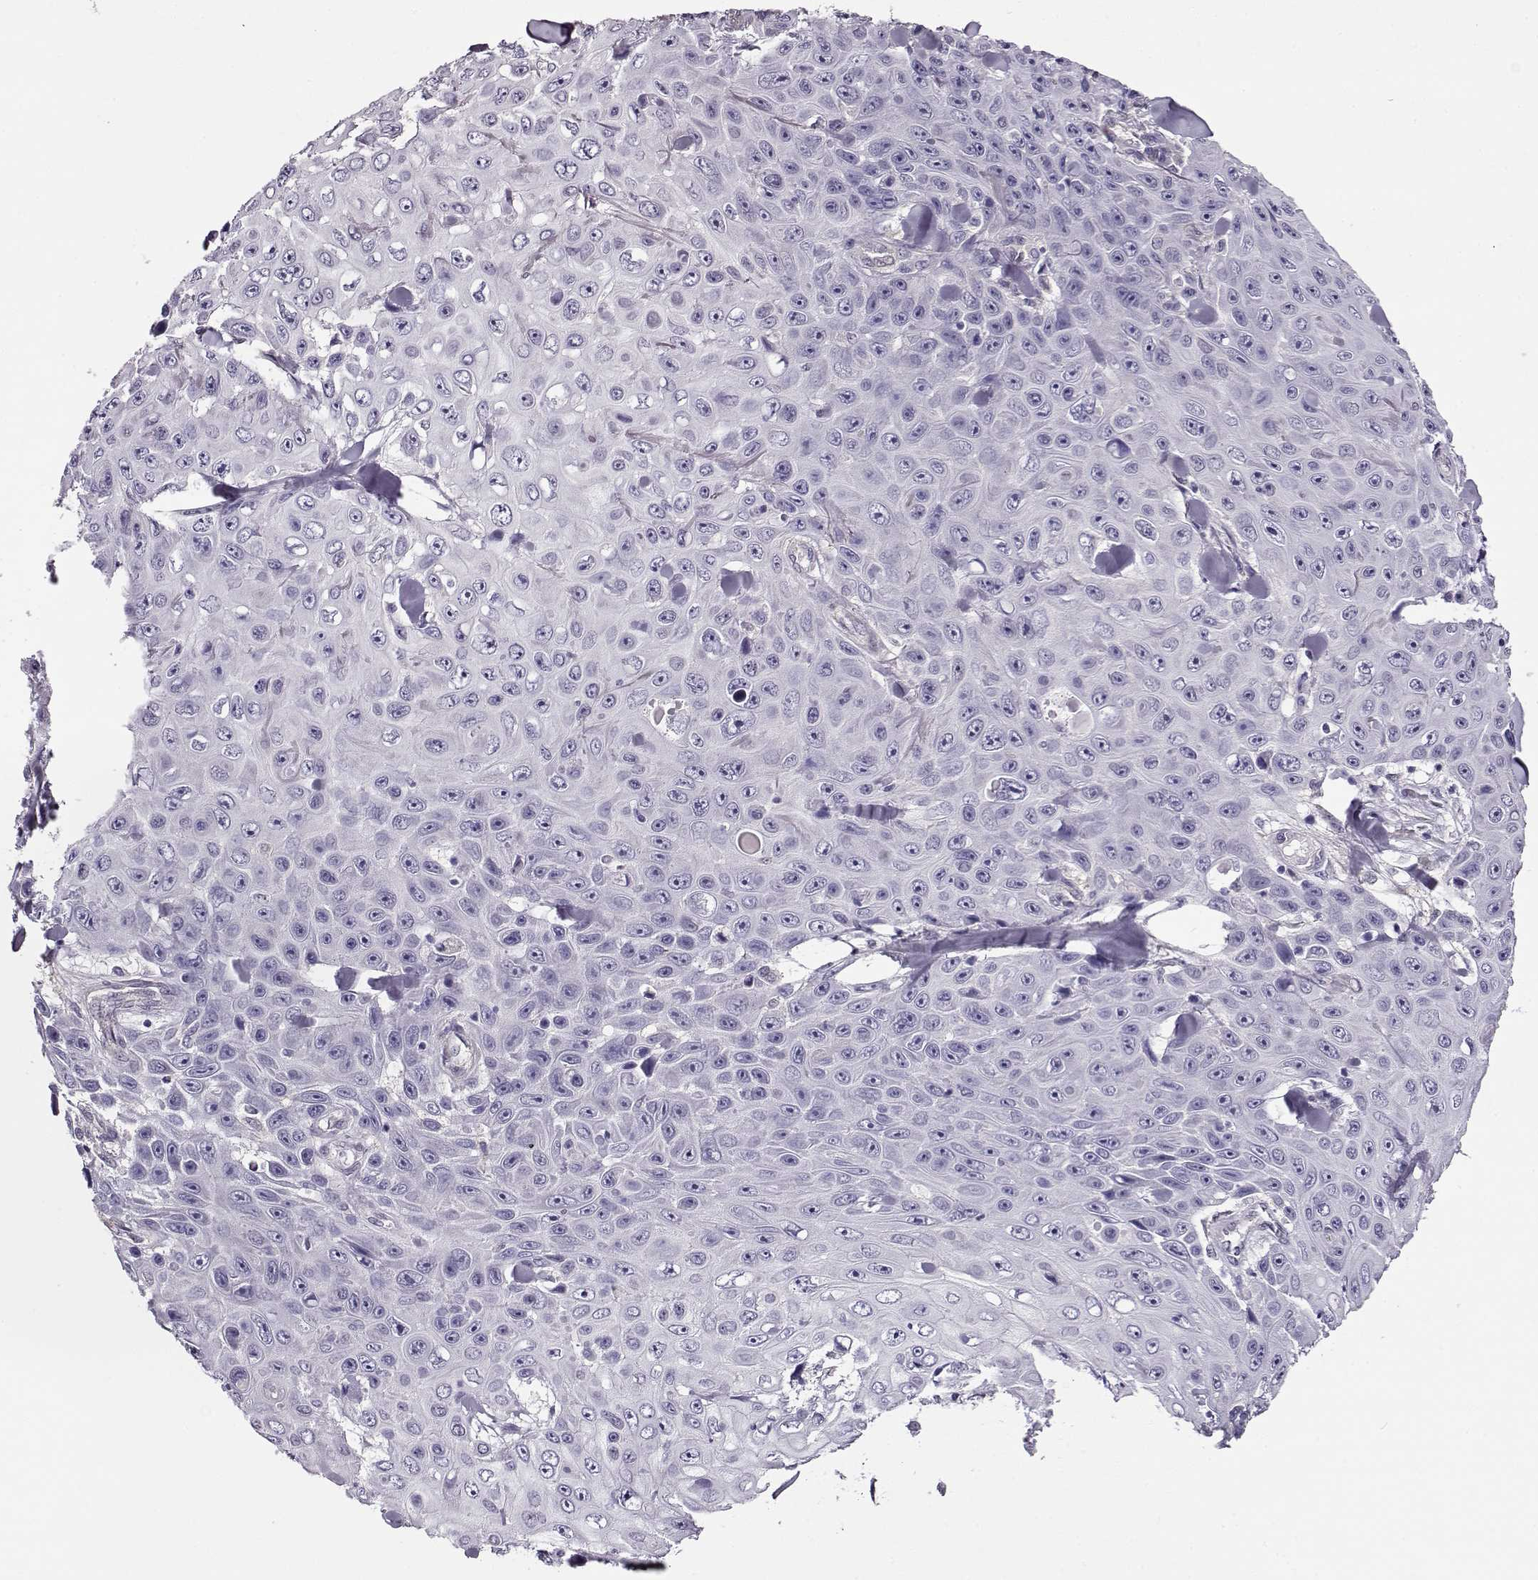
{"staining": {"intensity": "negative", "quantity": "none", "location": "none"}, "tissue": "skin cancer", "cell_type": "Tumor cells", "image_type": "cancer", "snomed": [{"axis": "morphology", "description": "Squamous cell carcinoma, NOS"}, {"axis": "topography", "description": "Skin"}], "caption": "Immunohistochemical staining of human skin cancer exhibits no significant expression in tumor cells. (DAB (3,3'-diaminobenzidine) immunohistochemistry (IHC) with hematoxylin counter stain).", "gene": "CCR8", "patient": {"sex": "male", "age": 82}}